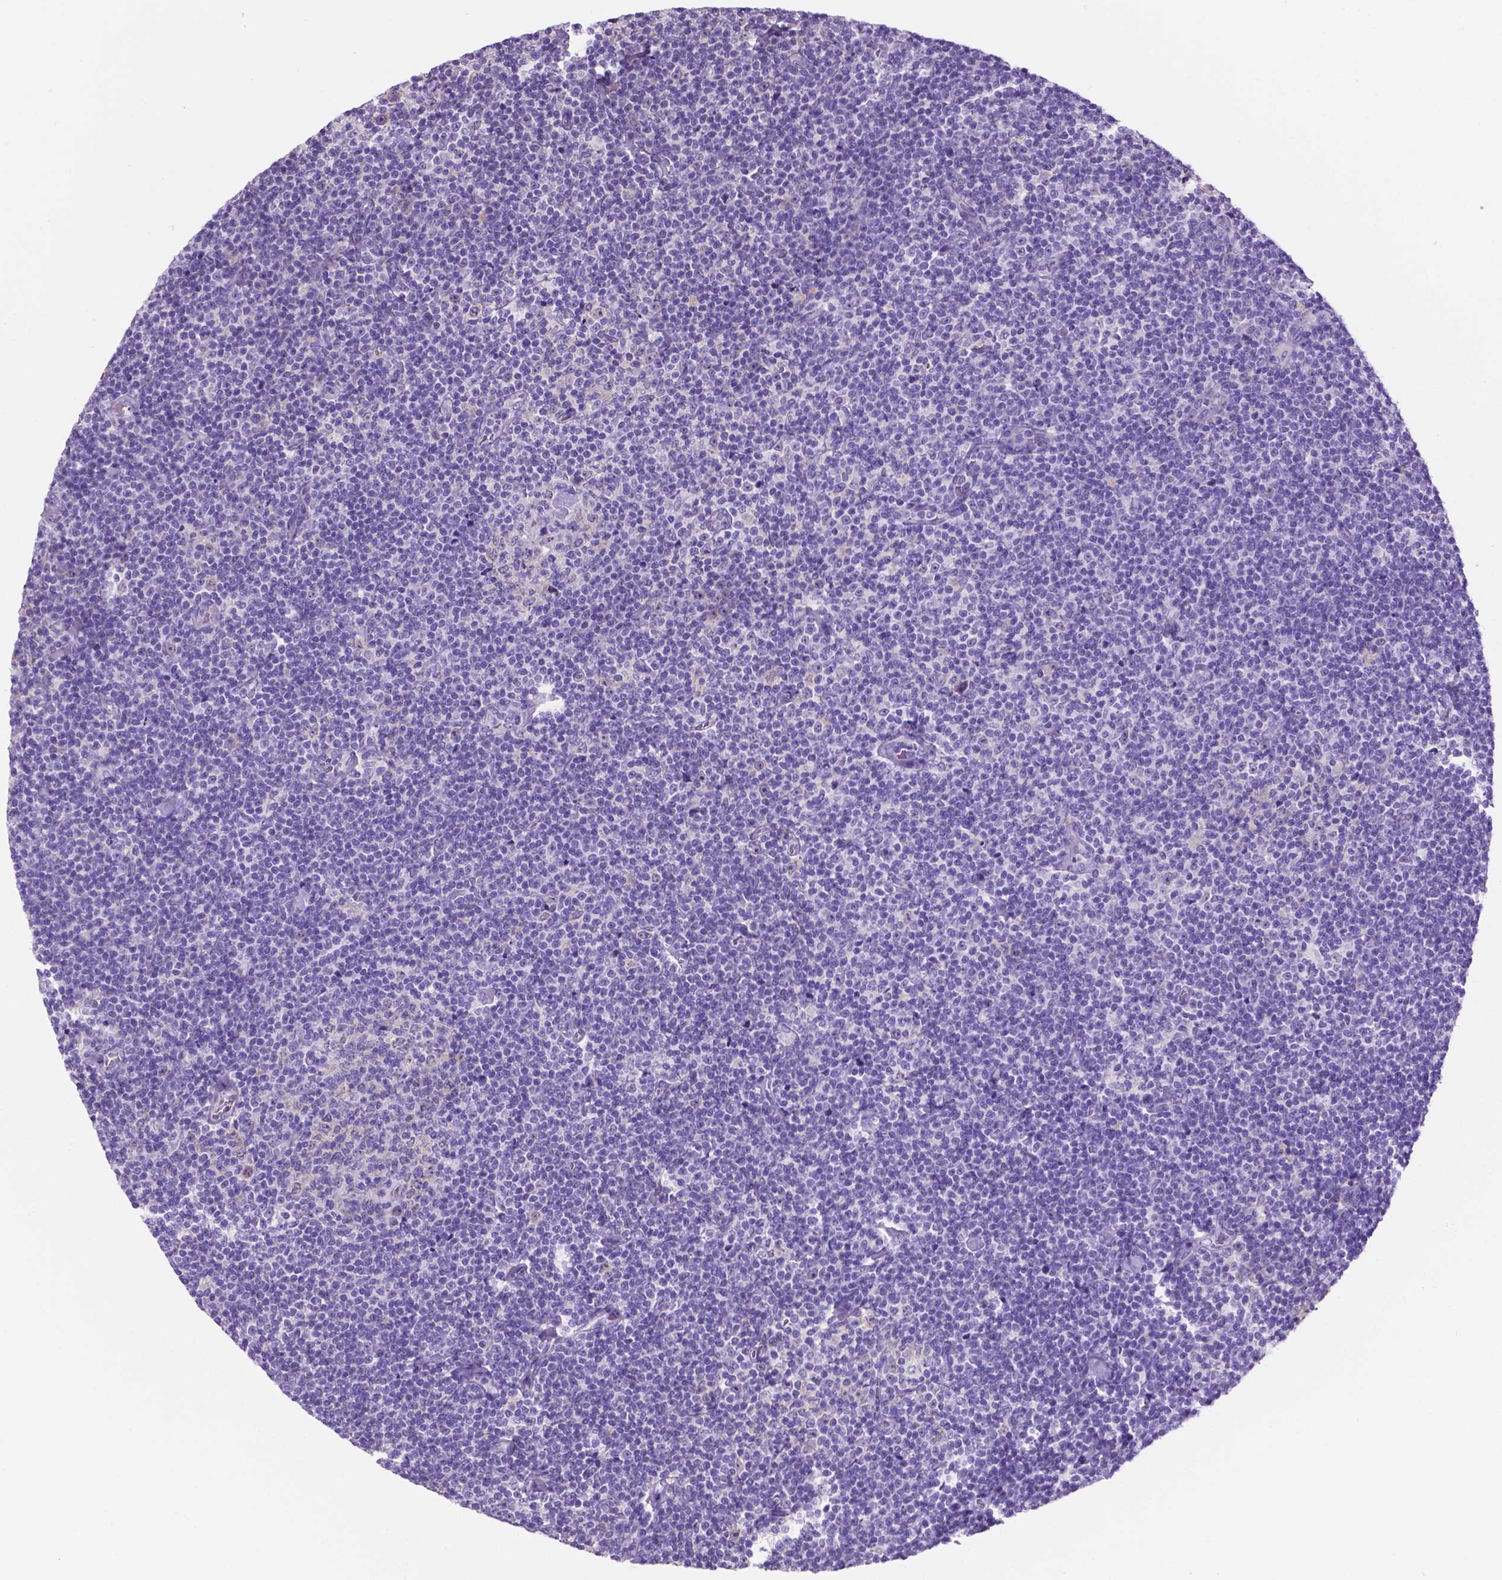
{"staining": {"intensity": "negative", "quantity": "none", "location": "none"}, "tissue": "lymphoma", "cell_type": "Tumor cells", "image_type": "cancer", "snomed": [{"axis": "morphology", "description": "Malignant lymphoma, non-Hodgkin's type, Low grade"}, {"axis": "topography", "description": "Lymph node"}], "caption": "IHC image of neoplastic tissue: human lymphoma stained with DAB (3,3'-diaminobenzidine) displays no significant protein positivity in tumor cells.", "gene": "SPDYA", "patient": {"sex": "male", "age": 81}}